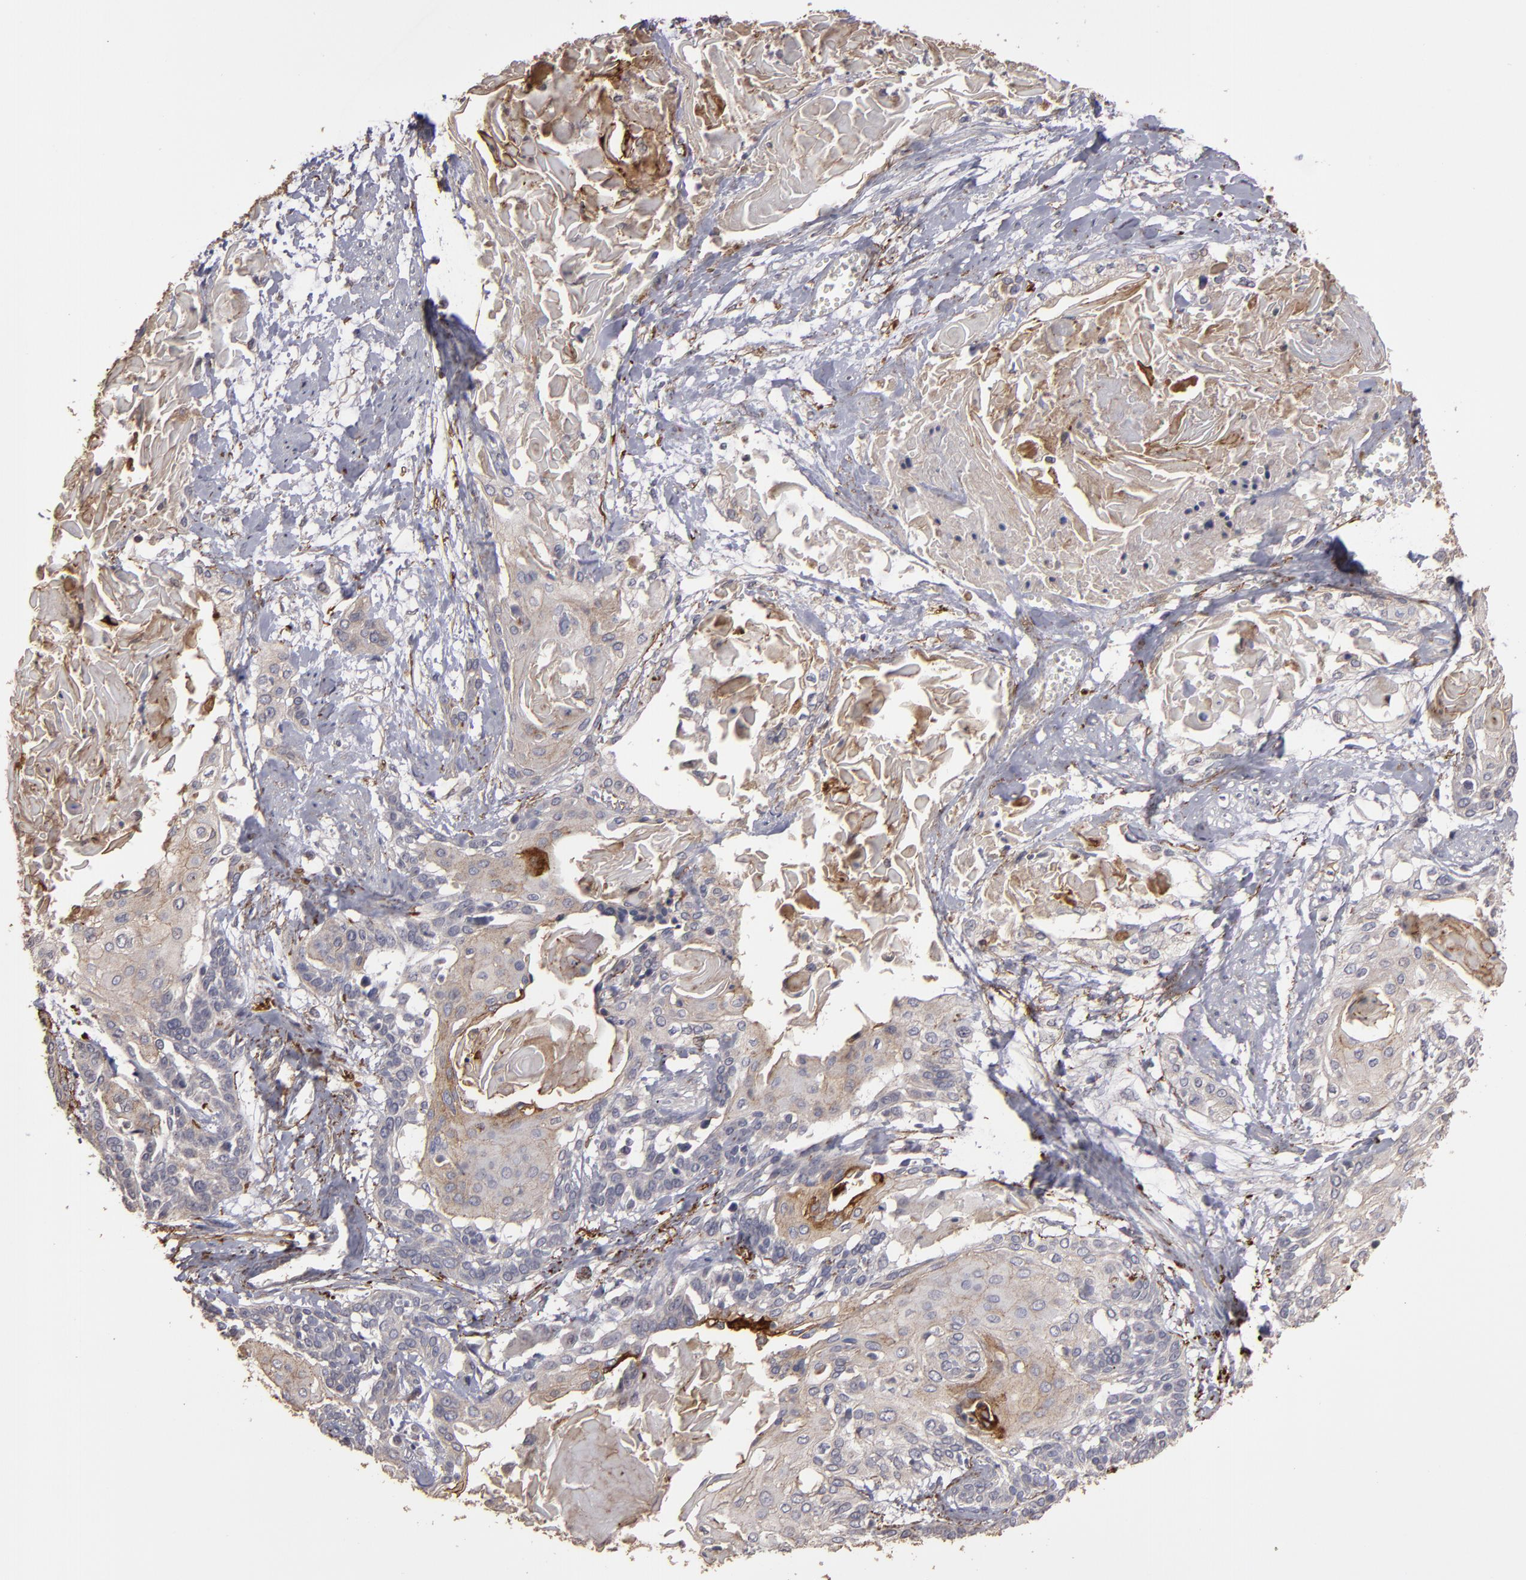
{"staining": {"intensity": "moderate", "quantity": ">75%", "location": "cytoplasmic/membranous"}, "tissue": "cervical cancer", "cell_type": "Tumor cells", "image_type": "cancer", "snomed": [{"axis": "morphology", "description": "Squamous cell carcinoma, NOS"}, {"axis": "topography", "description": "Cervix"}], "caption": "Protein staining shows moderate cytoplasmic/membranous expression in approximately >75% of tumor cells in cervical cancer.", "gene": "CD55", "patient": {"sex": "female", "age": 57}}